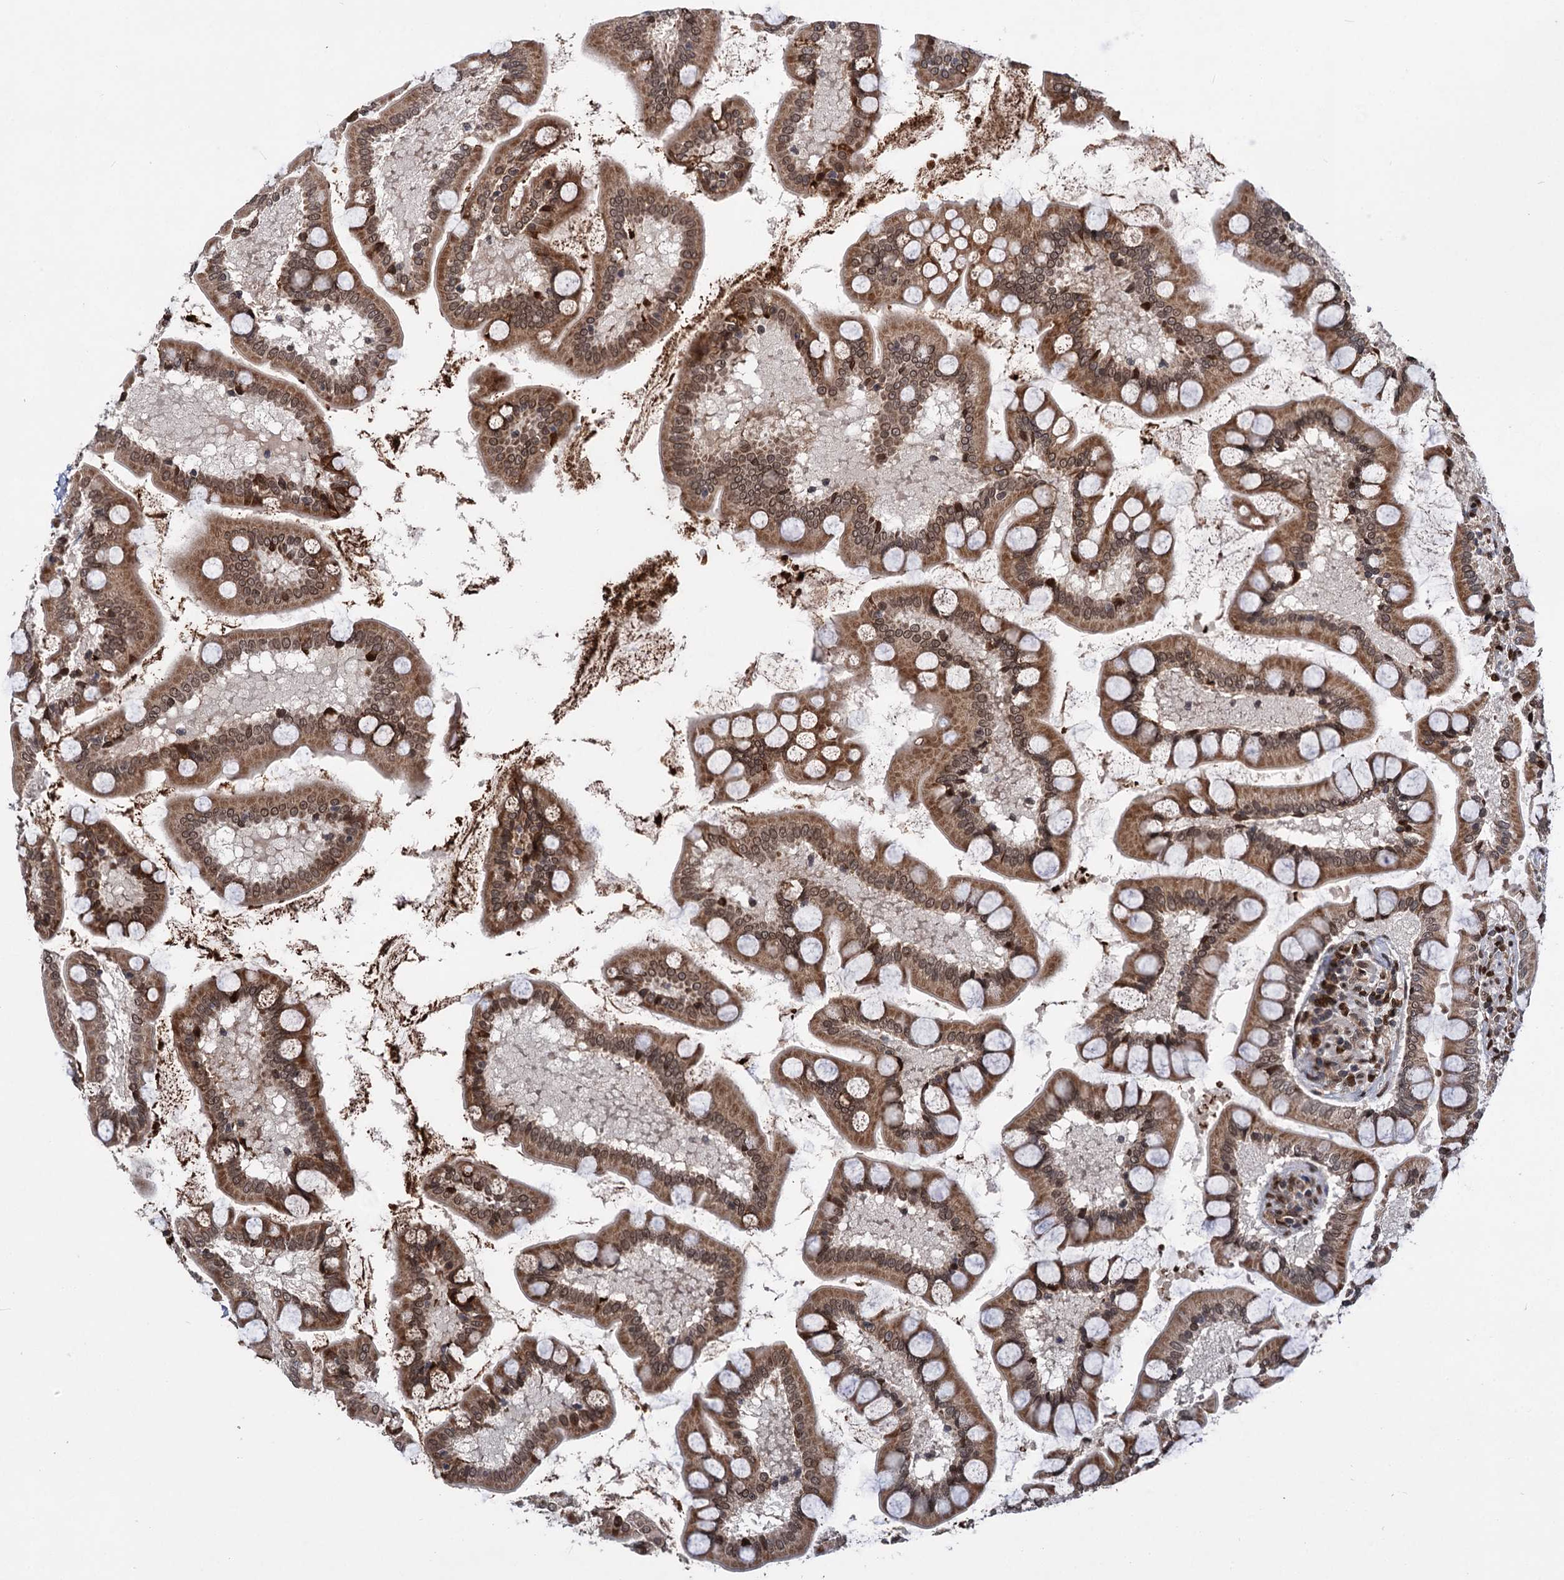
{"staining": {"intensity": "moderate", "quantity": ">75%", "location": "cytoplasmic/membranous,nuclear"}, "tissue": "small intestine", "cell_type": "Glandular cells", "image_type": "normal", "snomed": [{"axis": "morphology", "description": "Normal tissue, NOS"}, {"axis": "topography", "description": "Small intestine"}], "caption": "Glandular cells show moderate cytoplasmic/membranous,nuclear staining in approximately >75% of cells in unremarkable small intestine.", "gene": "MESD", "patient": {"sex": "male", "age": 41}}